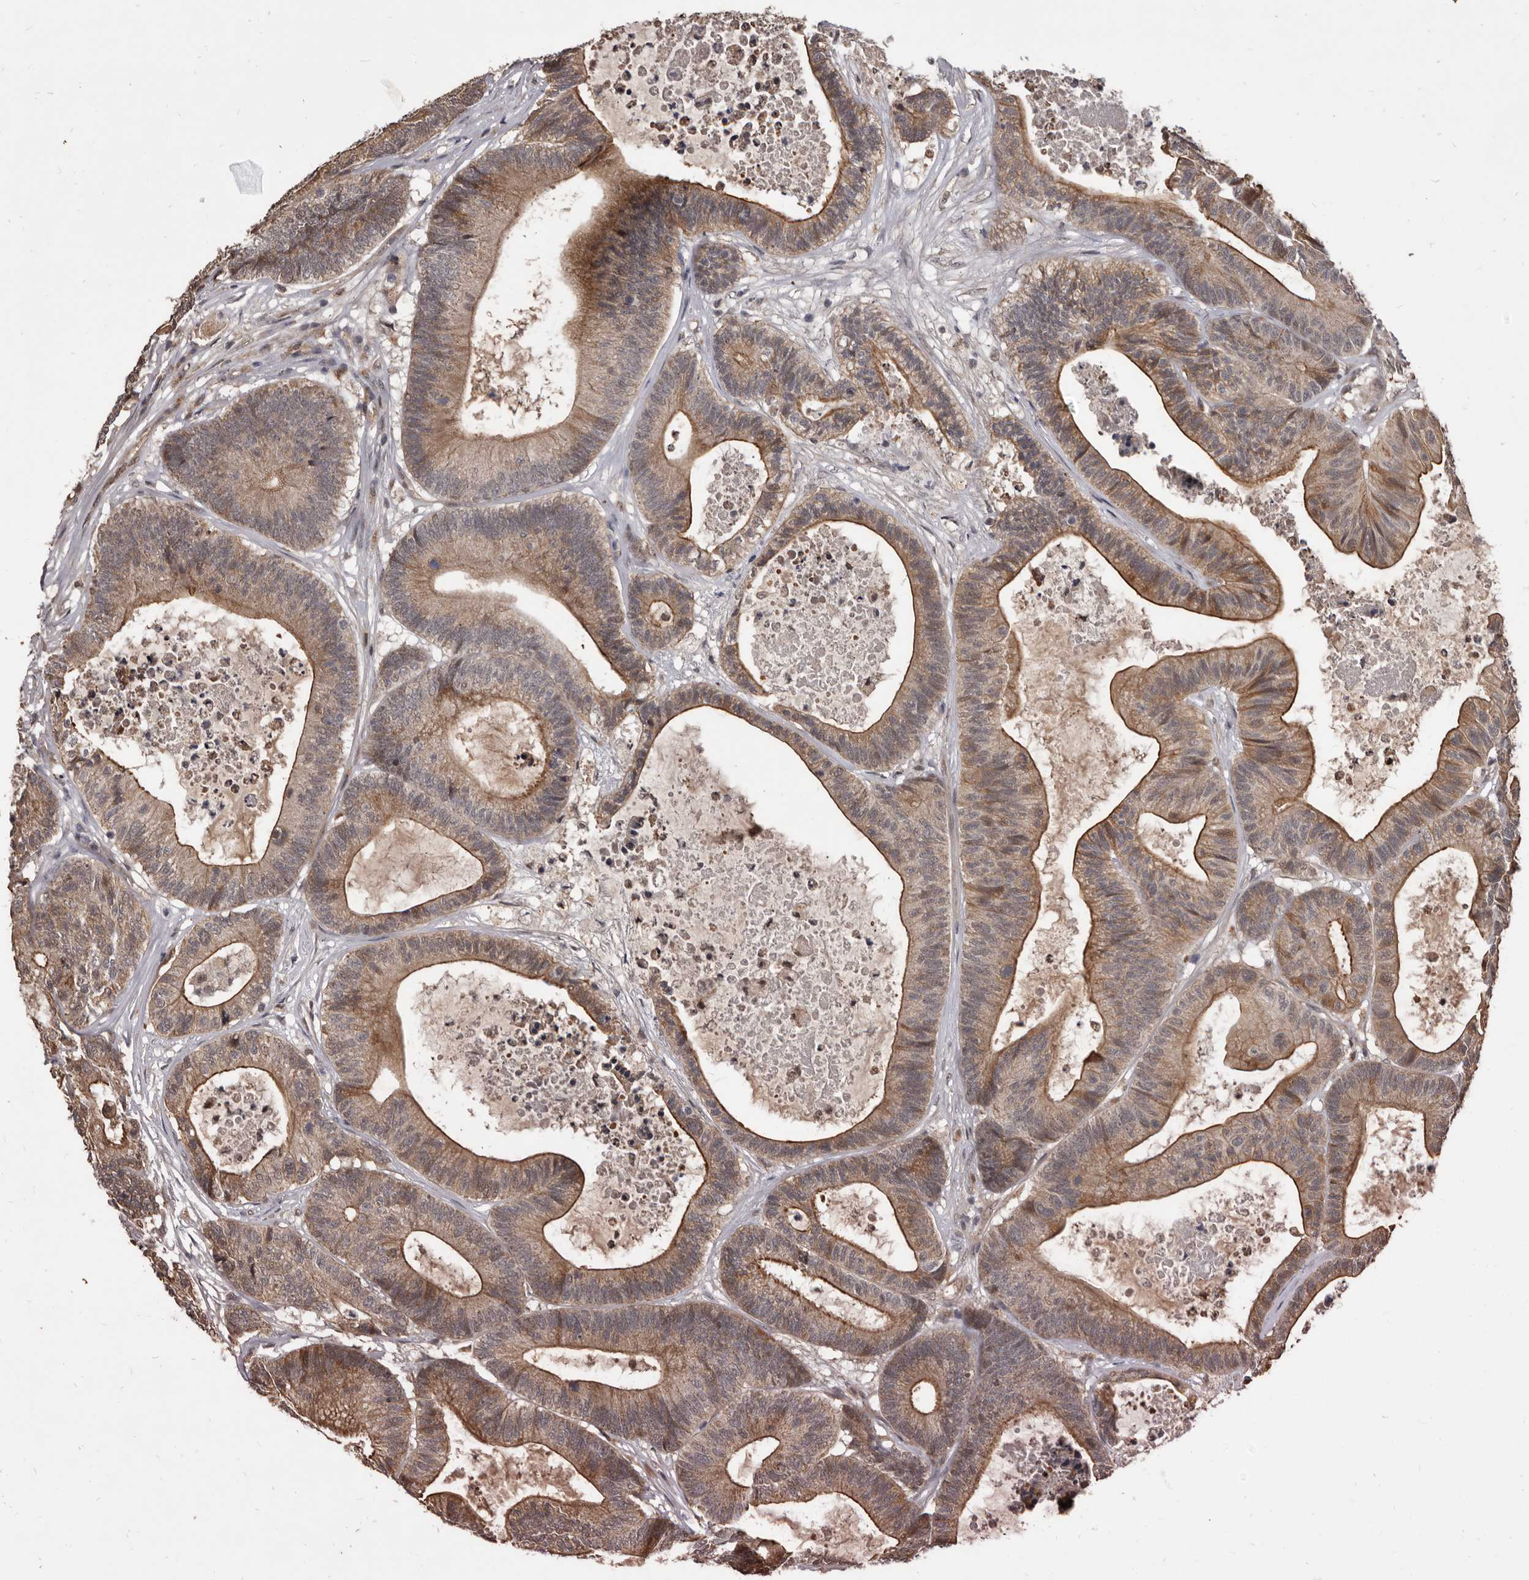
{"staining": {"intensity": "moderate", "quantity": ">75%", "location": "cytoplasmic/membranous"}, "tissue": "colorectal cancer", "cell_type": "Tumor cells", "image_type": "cancer", "snomed": [{"axis": "morphology", "description": "Adenocarcinoma, NOS"}, {"axis": "topography", "description": "Colon"}], "caption": "Immunohistochemistry (IHC) micrograph of human adenocarcinoma (colorectal) stained for a protein (brown), which reveals medium levels of moderate cytoplasmic/membranous positivity in approximately >75% of tumor cells.", "gene": "AHR", "patient": {"sex": "female", "age": 84}}